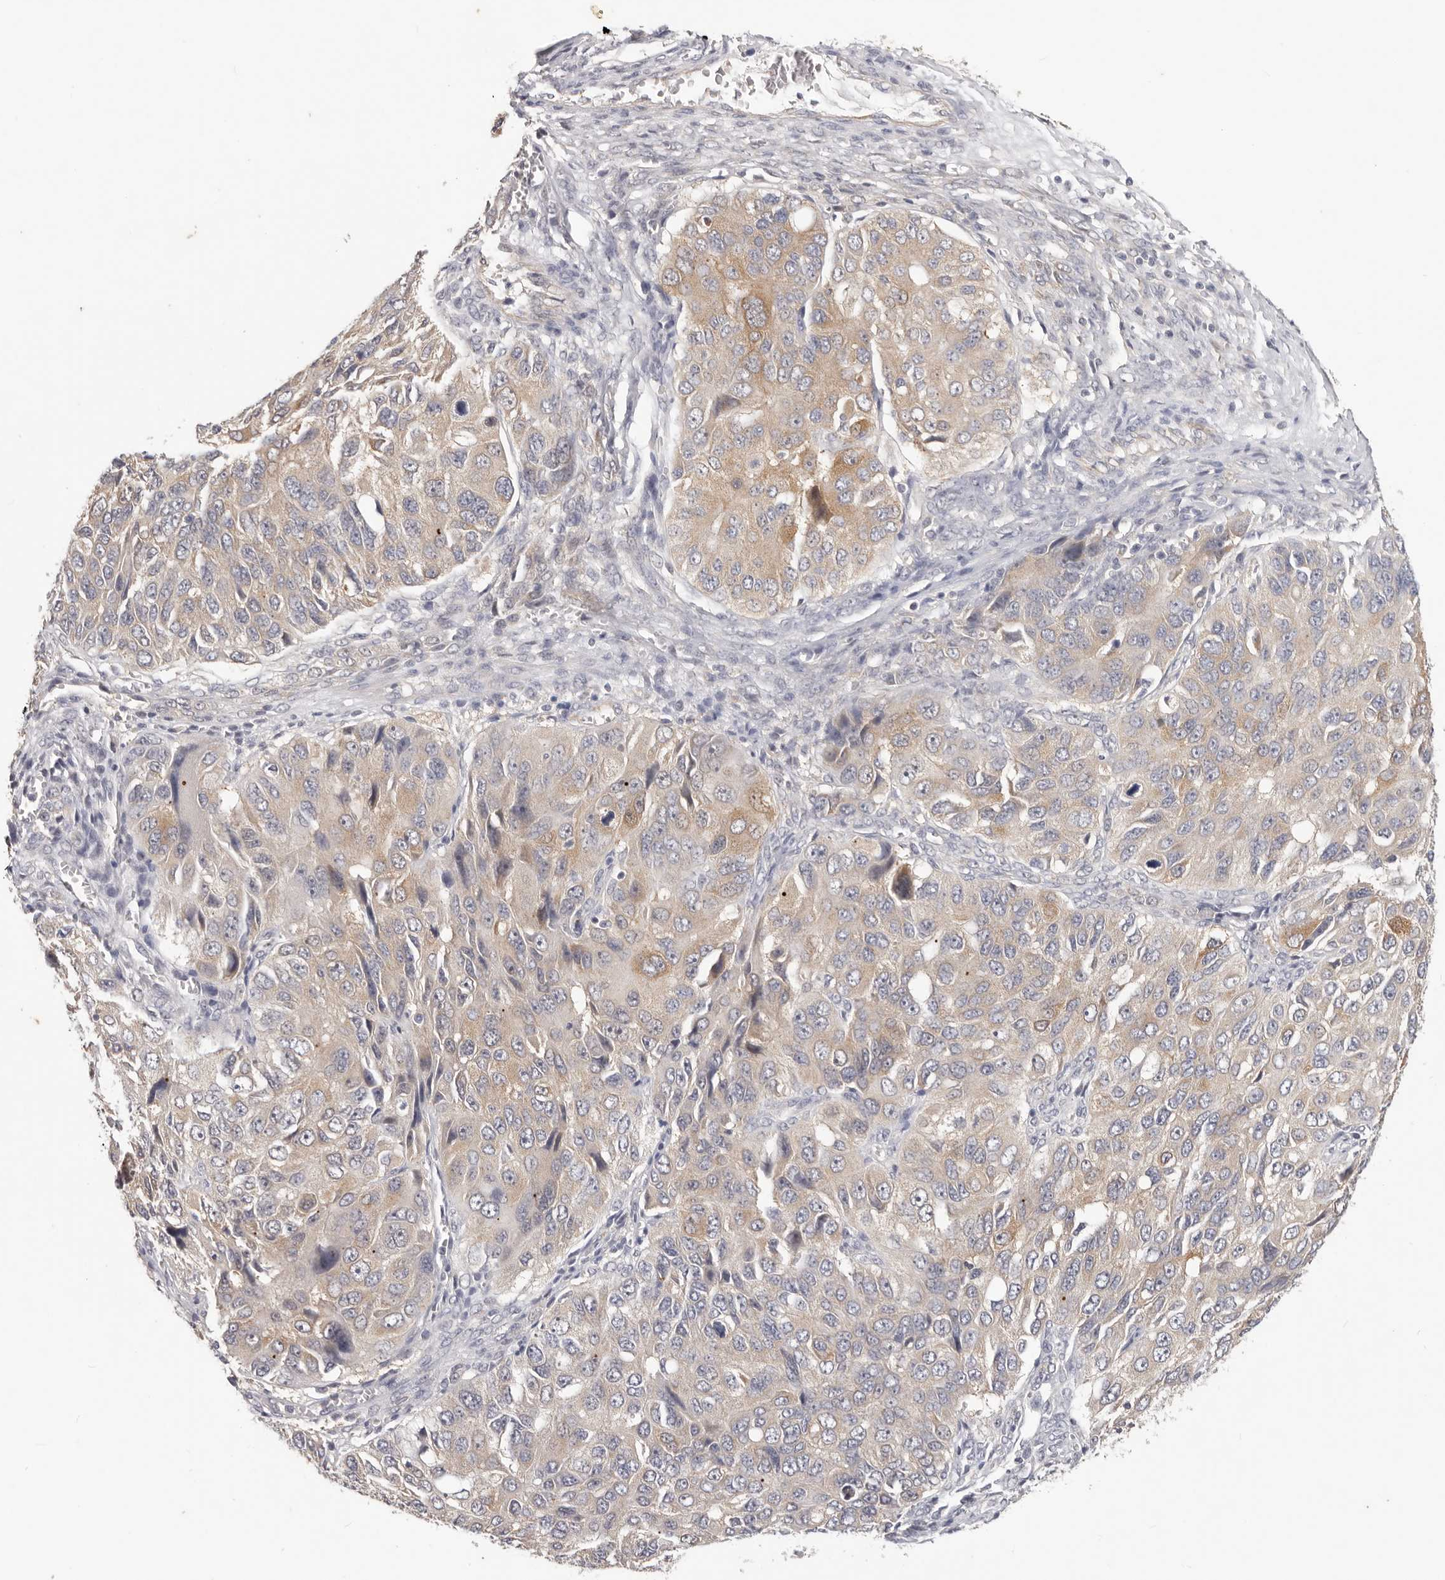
{"staining": {"intensity": "weak", "quantity": ">75%", "location": "cytoplasmic/membranous"}, "tissue": "ovarian cancer", "cell_type": "Tumor cells", "image_type": "cancer", "snomed": [{"axis": "morphology", "description": "Carcinoma, endometroid"}, {"axis": "topography", "description": "Ovary"}], "caption": "A brown stain highlights weak cytoplasmic/membranous staining of a protein in ovarian cancer (endometroid carcinoma) tumor cells.", "gene": "WDR77", "patient": {"sex": "female", "age": 51}}